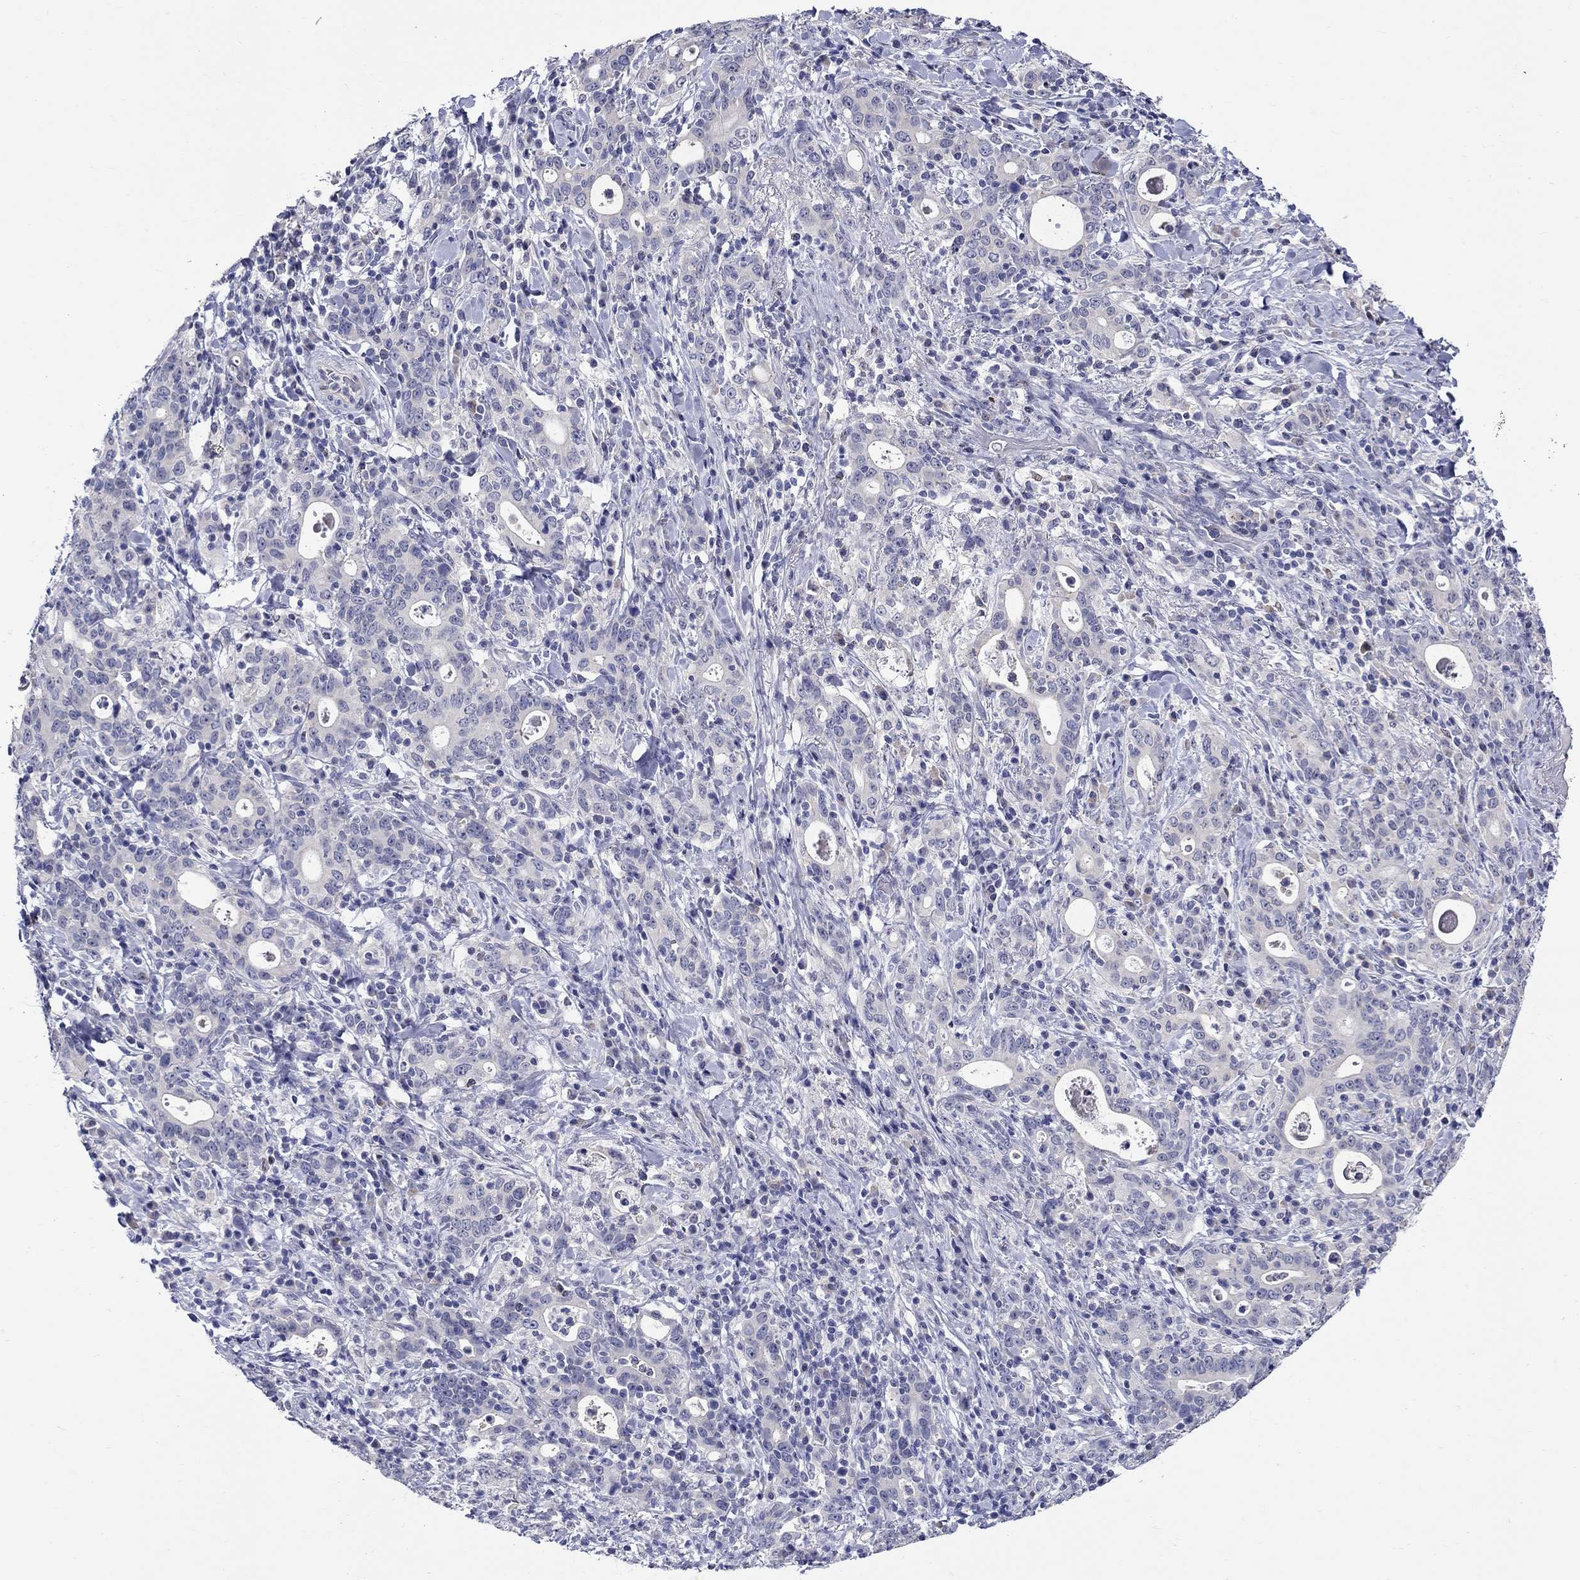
{"staining": {"intensity": "negative", "quantity": "none", "location": "none"}, "tissue": "stomach cancer", "cell_type": "Tumor cells", "image_type": "cancer", "snomed": [{"axis": "morphology", "description": "Adenocarcinoma, NOS"}, {"axis": "topography", "description": "Stomach"}], "caption": "Protein analysis of stomach cancer exhibits no significant expression in tumor cells.", "gene": "SLC30A3", "patient": {"sex": "male", "age": 79}}